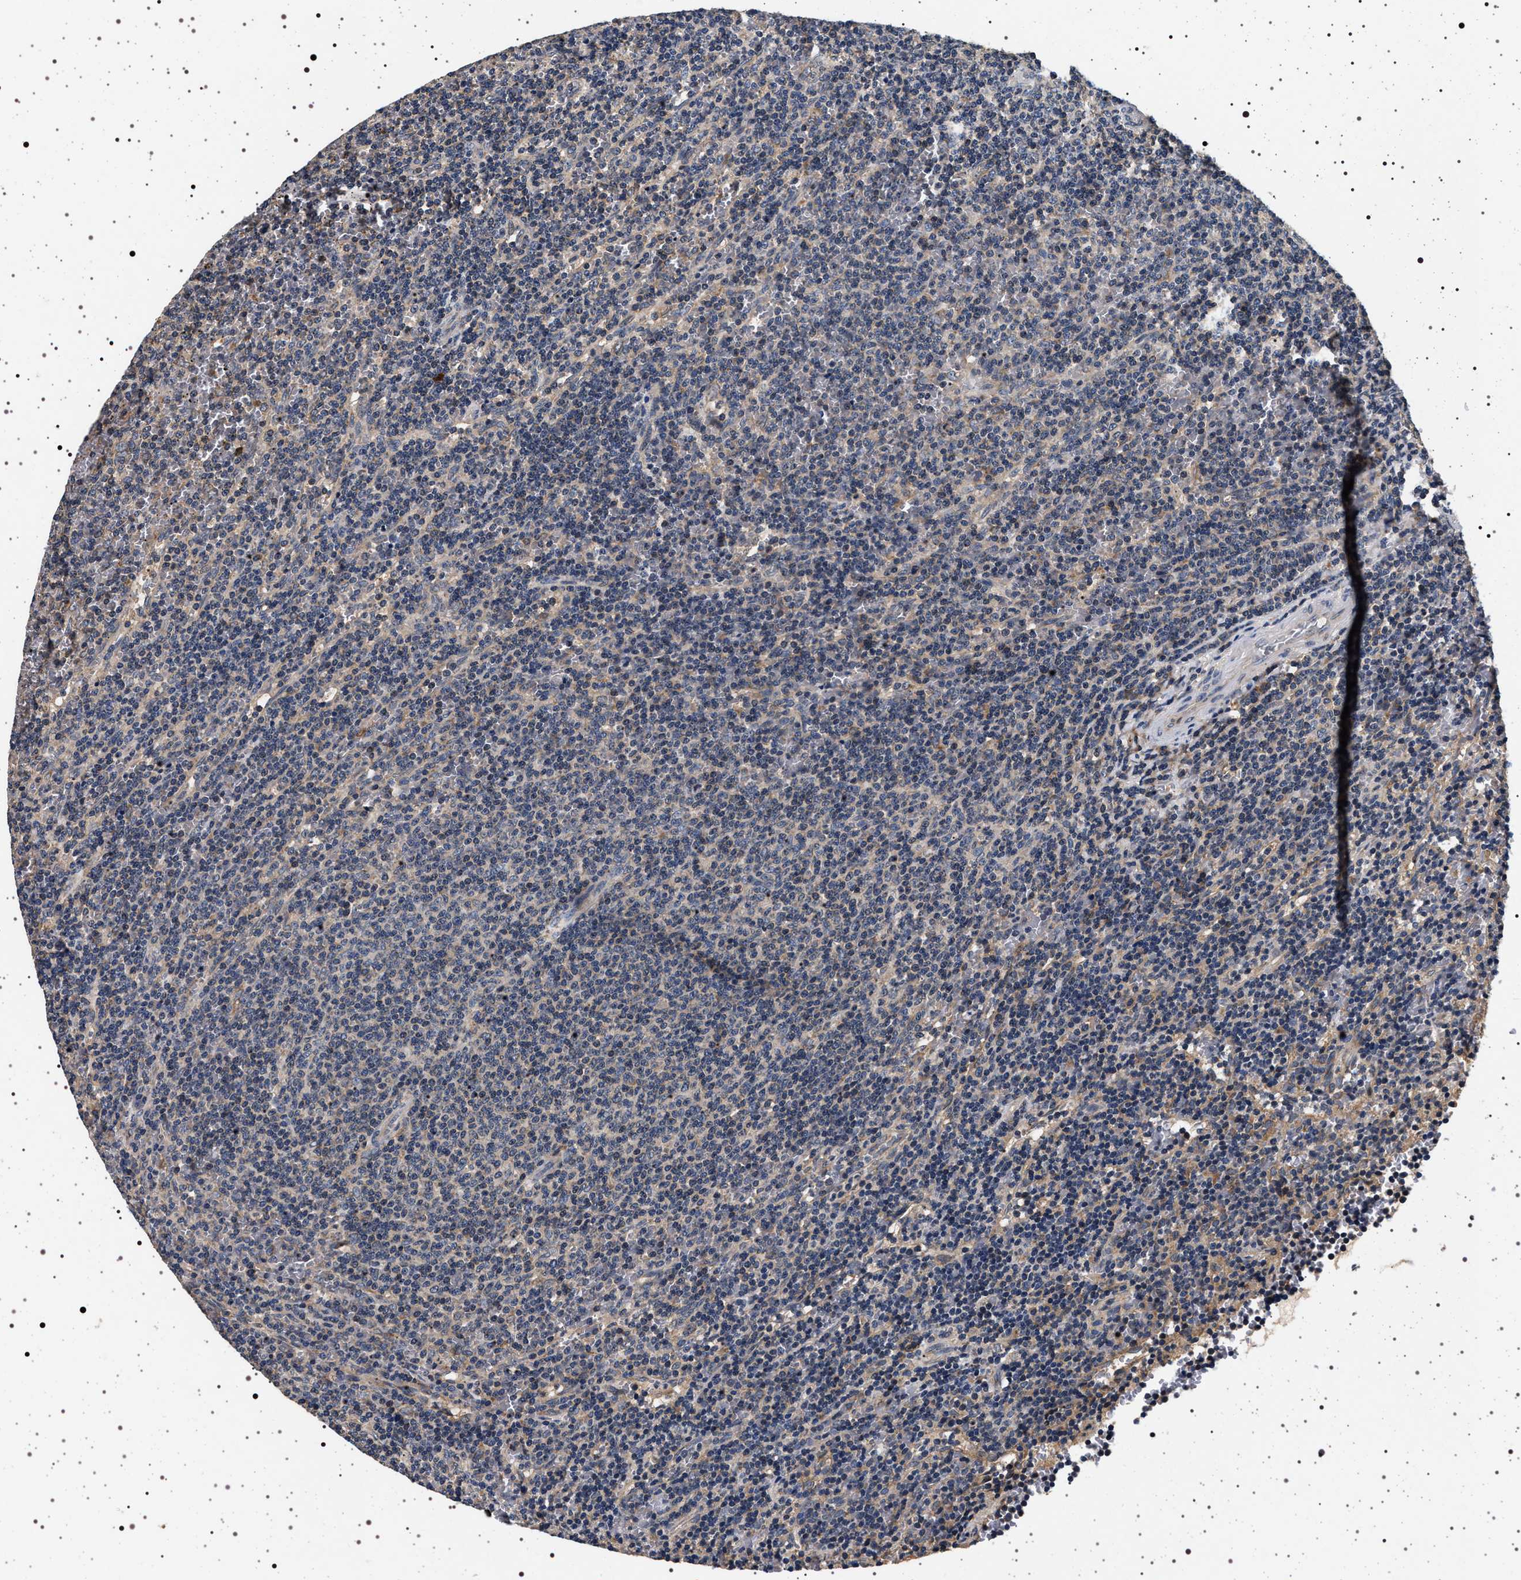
{"staining": {"intensity": "negative", "quantity": "none", "location": "none"}, "tissue": "lymphoma", "cell_type": "Tumor cells", "image_type": "cancer", "snomed": [{"axis": "morphology", "description": "Malignant lymphoma, non-Hodgkin's type, Low grade"}, {"axis": "topography", "description": "Spleen"}], "caption": "Image shows no protein expression in tumor cells of lymphoma tissue.", "gene": "DCBLD2", "patient": {"sex": "female", "age": 50}}